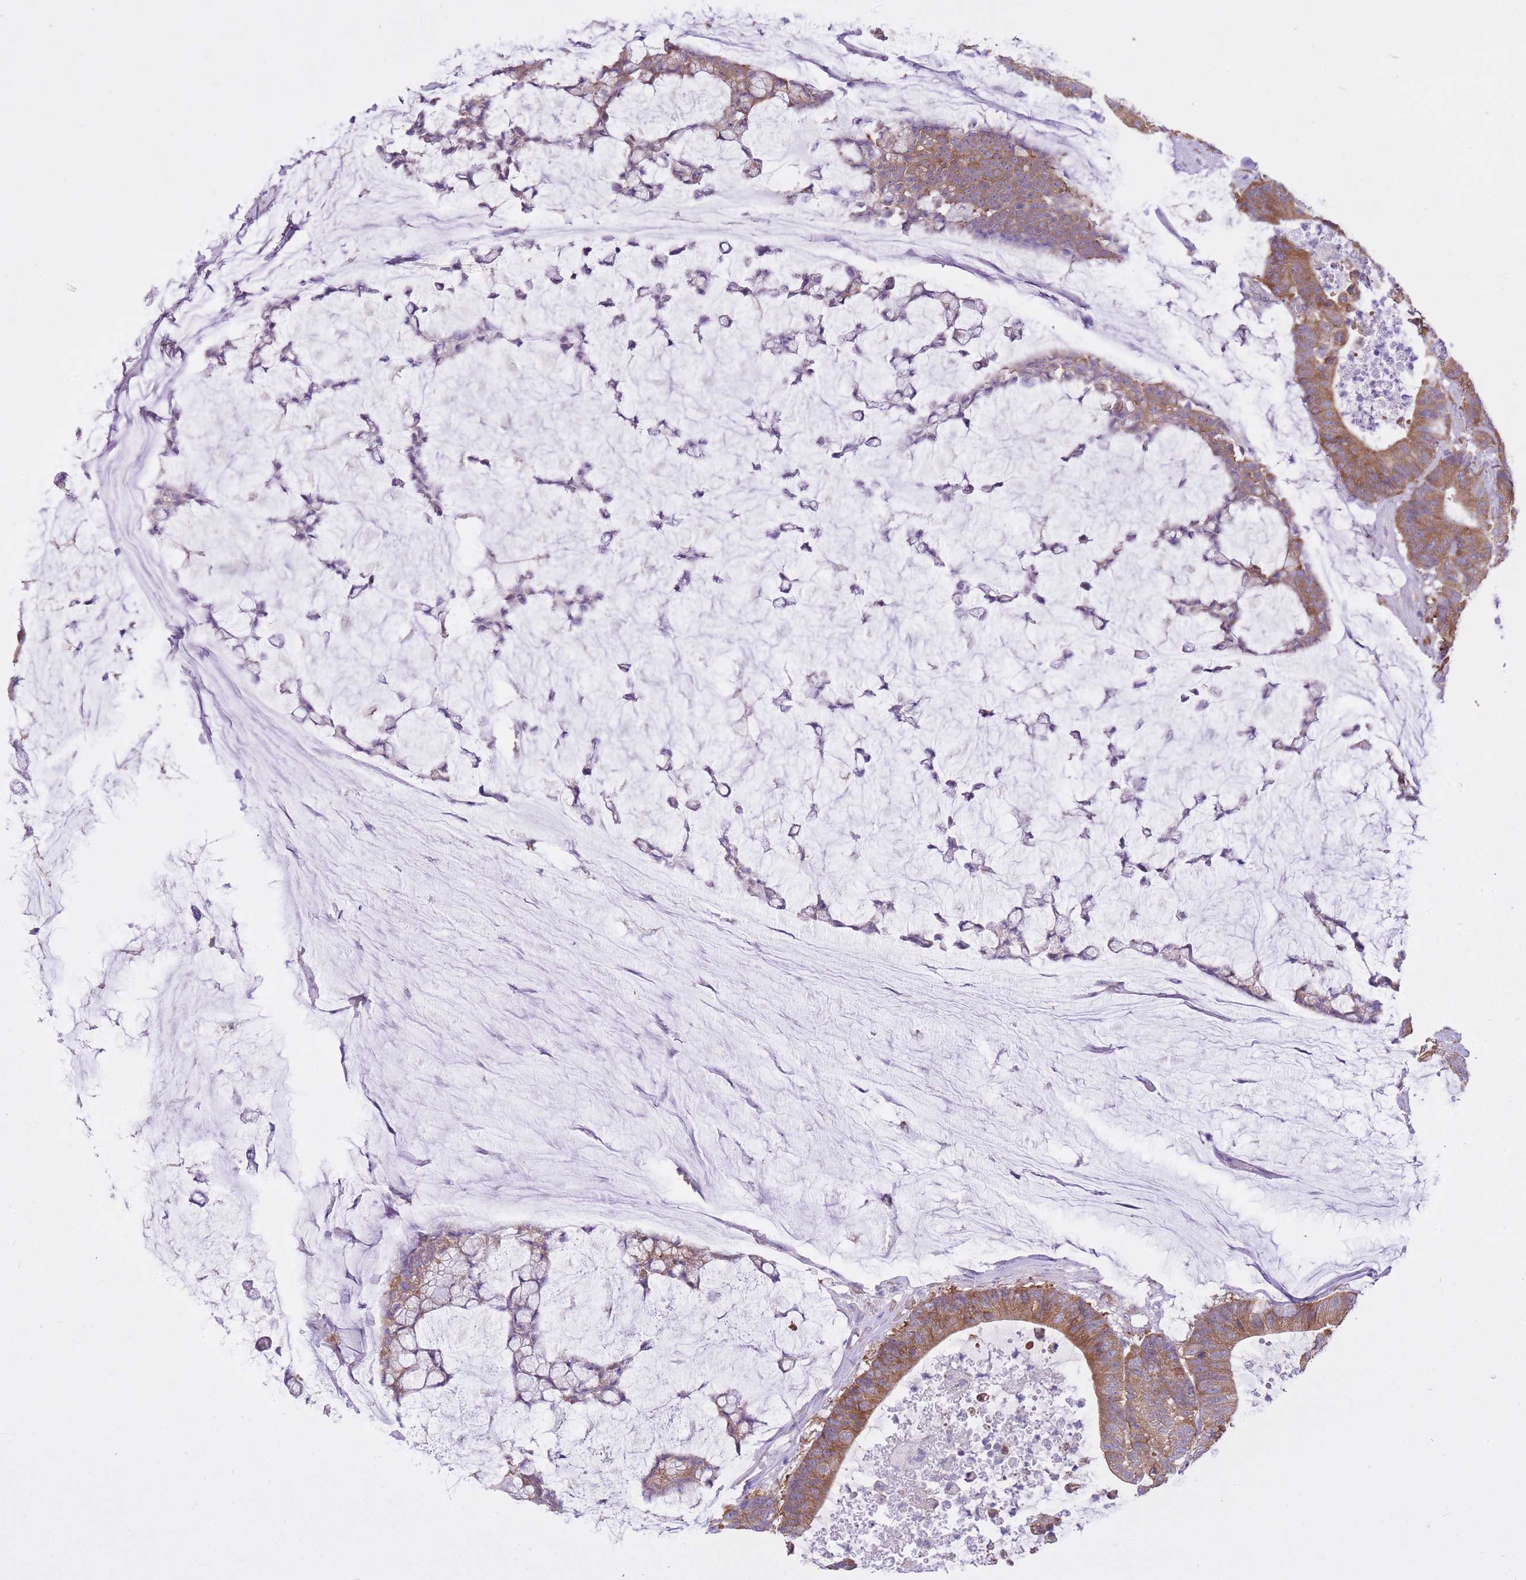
{"staining": {"intensity": "moderate", "quantity": ">75%", "location": "cytoplasmic/membranous"}, "tissue": "colorectal cancer", "cell_type": "Tumor cells", "image_type": "cancer", "snomed": [{"axis": "morphology", "description": "Adenocarcinoma, NOS"}, {"axis": "topography", "description": "Colon"}], "caption": "A medium amount of moderate cytoplasmic/membranous staining is identified in approximately >75% of tumor cells in colorectal cancer tissue.", "gene": "ZNF501", "patient": {"sex": "female", "age": 84}}